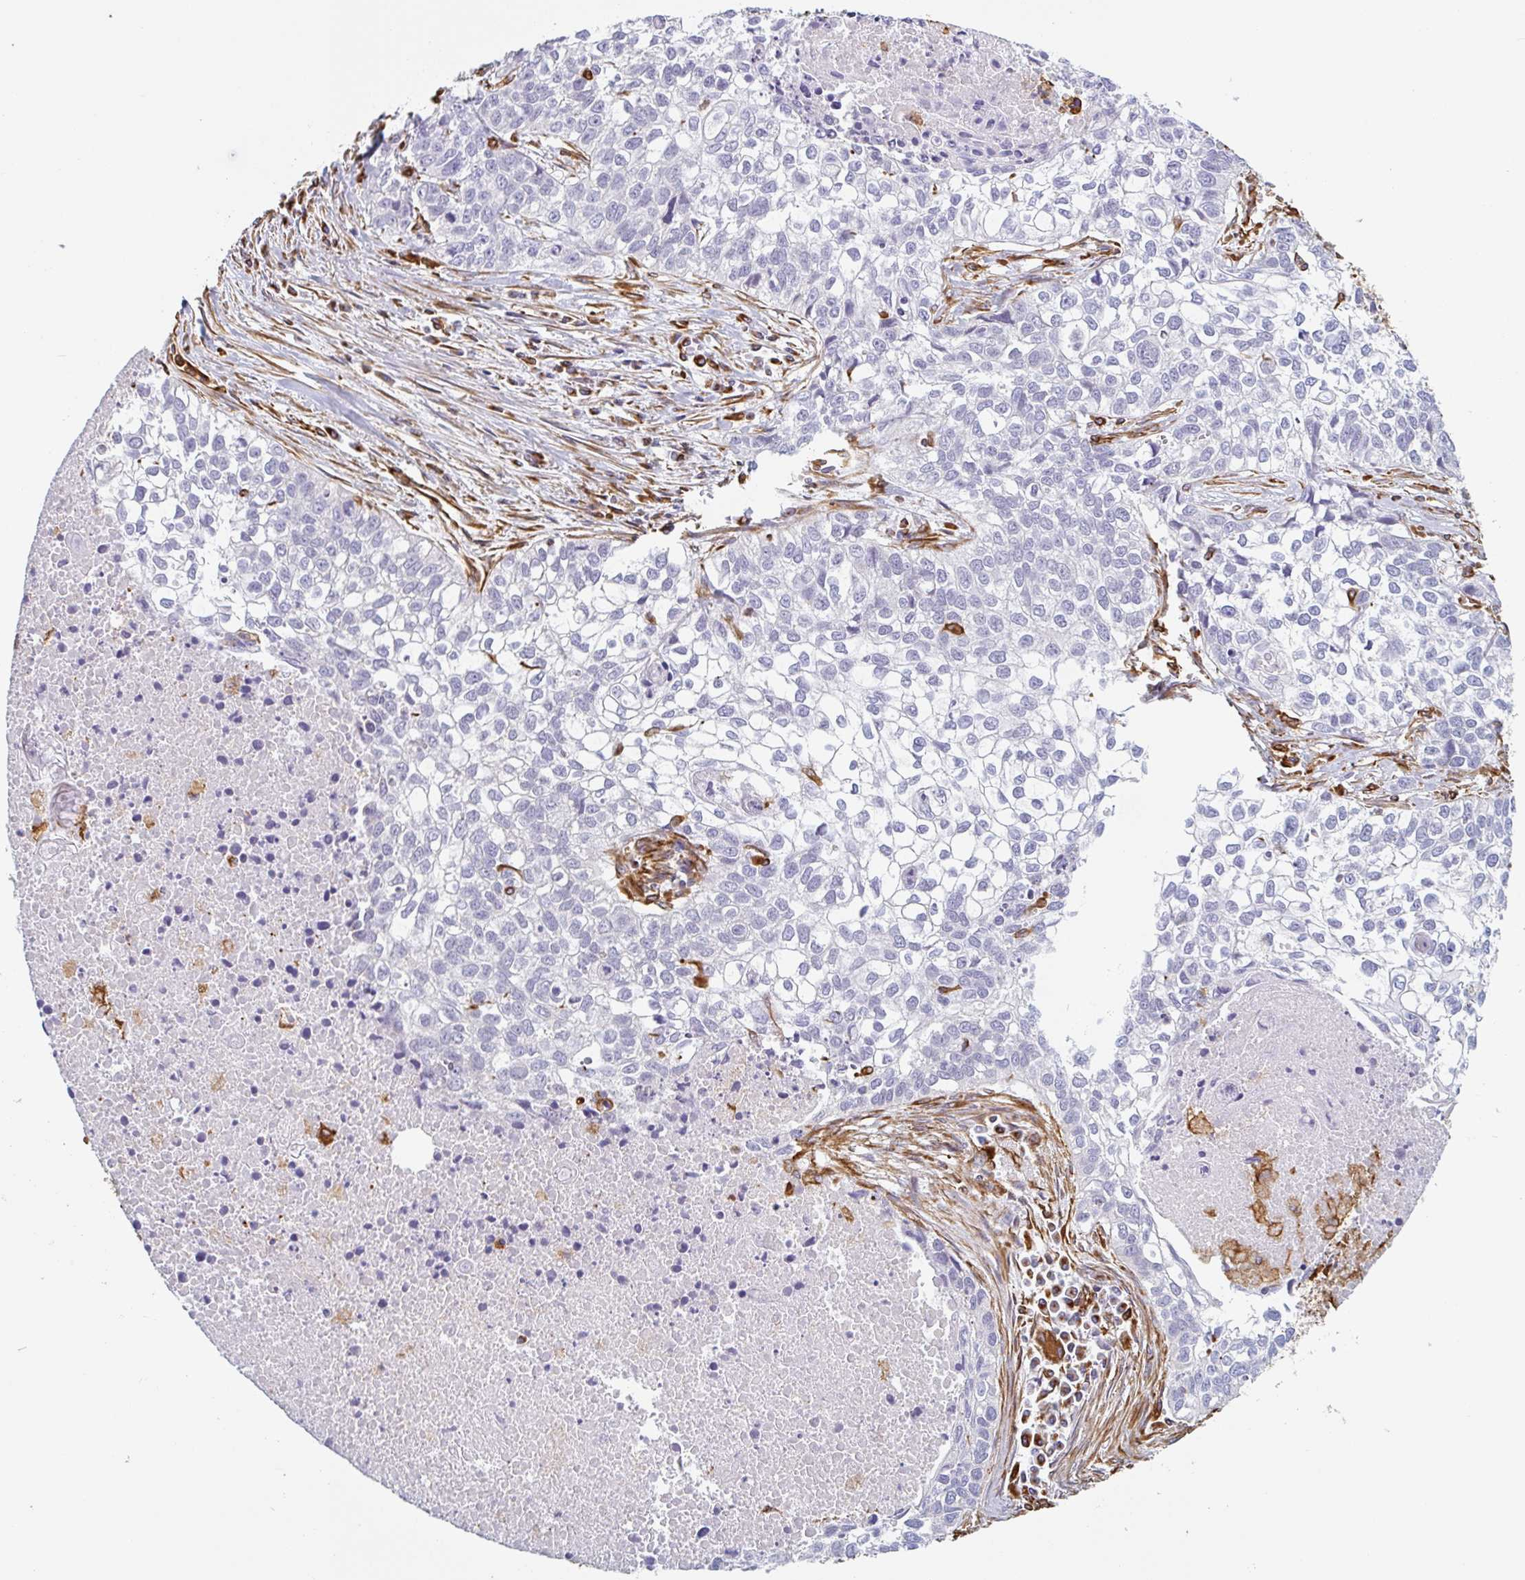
{"staining": {"intensity": "negative", "quantity": "none", "location": "none"}, "tissue": "lung cancer", "cell_type": "Tumor cells", "image_type": "cancer", "snomed": [{"axis": "morphology", "description": "Squamous cell carcinoma, NOS"}, {"axis": "topography", "description": "Lung"}], "caption": "A high-resolution histopathology image shows IHC staining of lung squamous cell carcinoma, which reveals no significant positivity in tumor cells. The staining is performed using DAB brown chromogen with nuclei counter-stained in using hematoxylin.", "gene": "PPFIA1", "patient": {"sex": "male", "age": 74}}